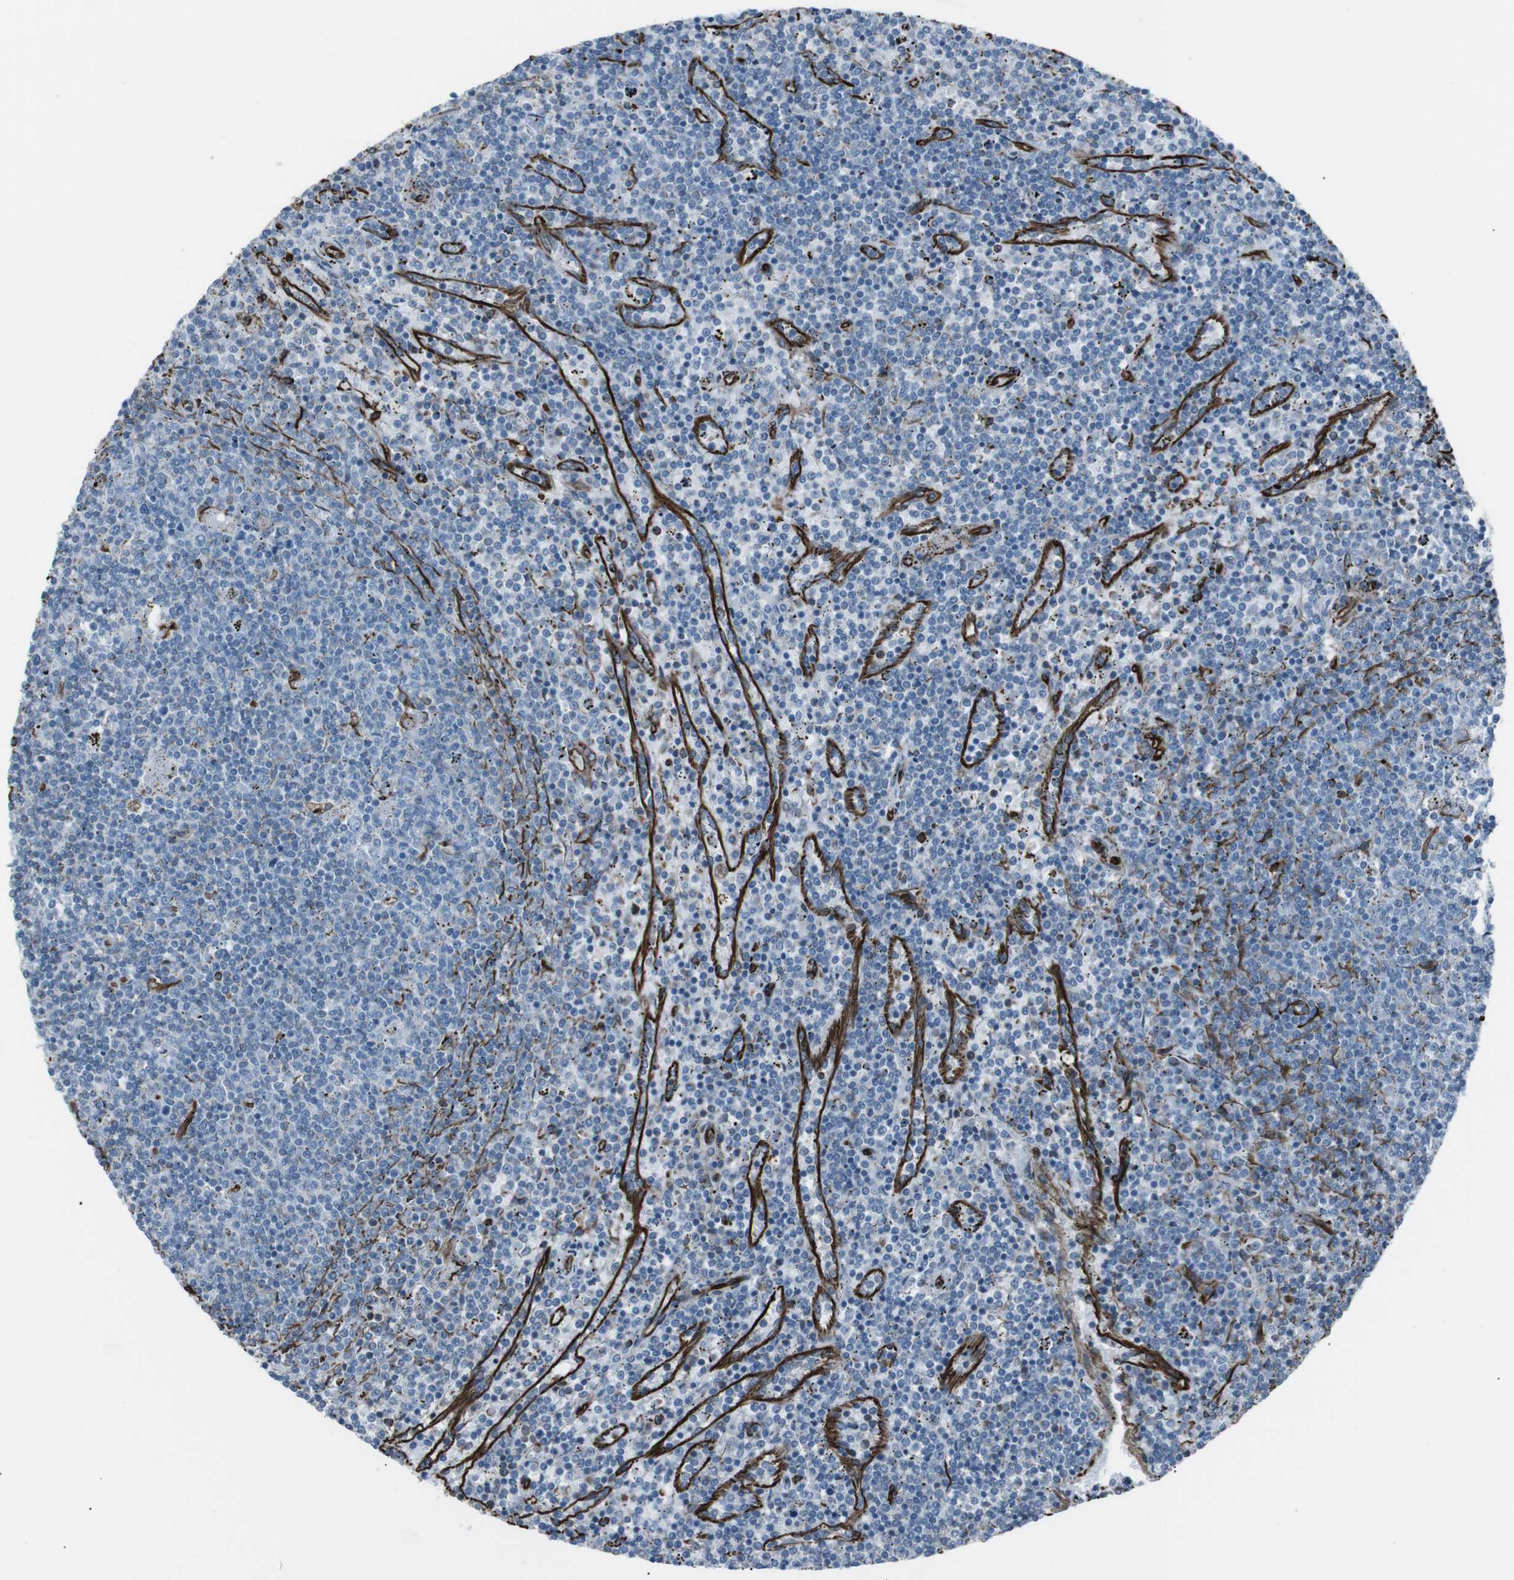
{"staining": {"intensity": "negative", "quantity": "none", "location": "none"}, "tissue": "lymphoma", "cell_type": "Tumor cells", "image_type": "cancer", "snomed": [{"axis": "morphology", "description": "Malignant lymphoma, non-Hodgkin's type, Low grade"}, {"axis": "topography", "description": "Spleen"}], "caption": "Immunohistochemistry (IHC) micrograph of human lymphoma stained for a protein (brown), which reveals no positivity in tumor cells. Brightfield microscopy of immunohistochemistry (IHC) stained with DAB (brown) and hematoxylin (blue), captured at high magnification.", "gene": "ZDHHC6", "patient": {"sex": "female", "age": 50}}